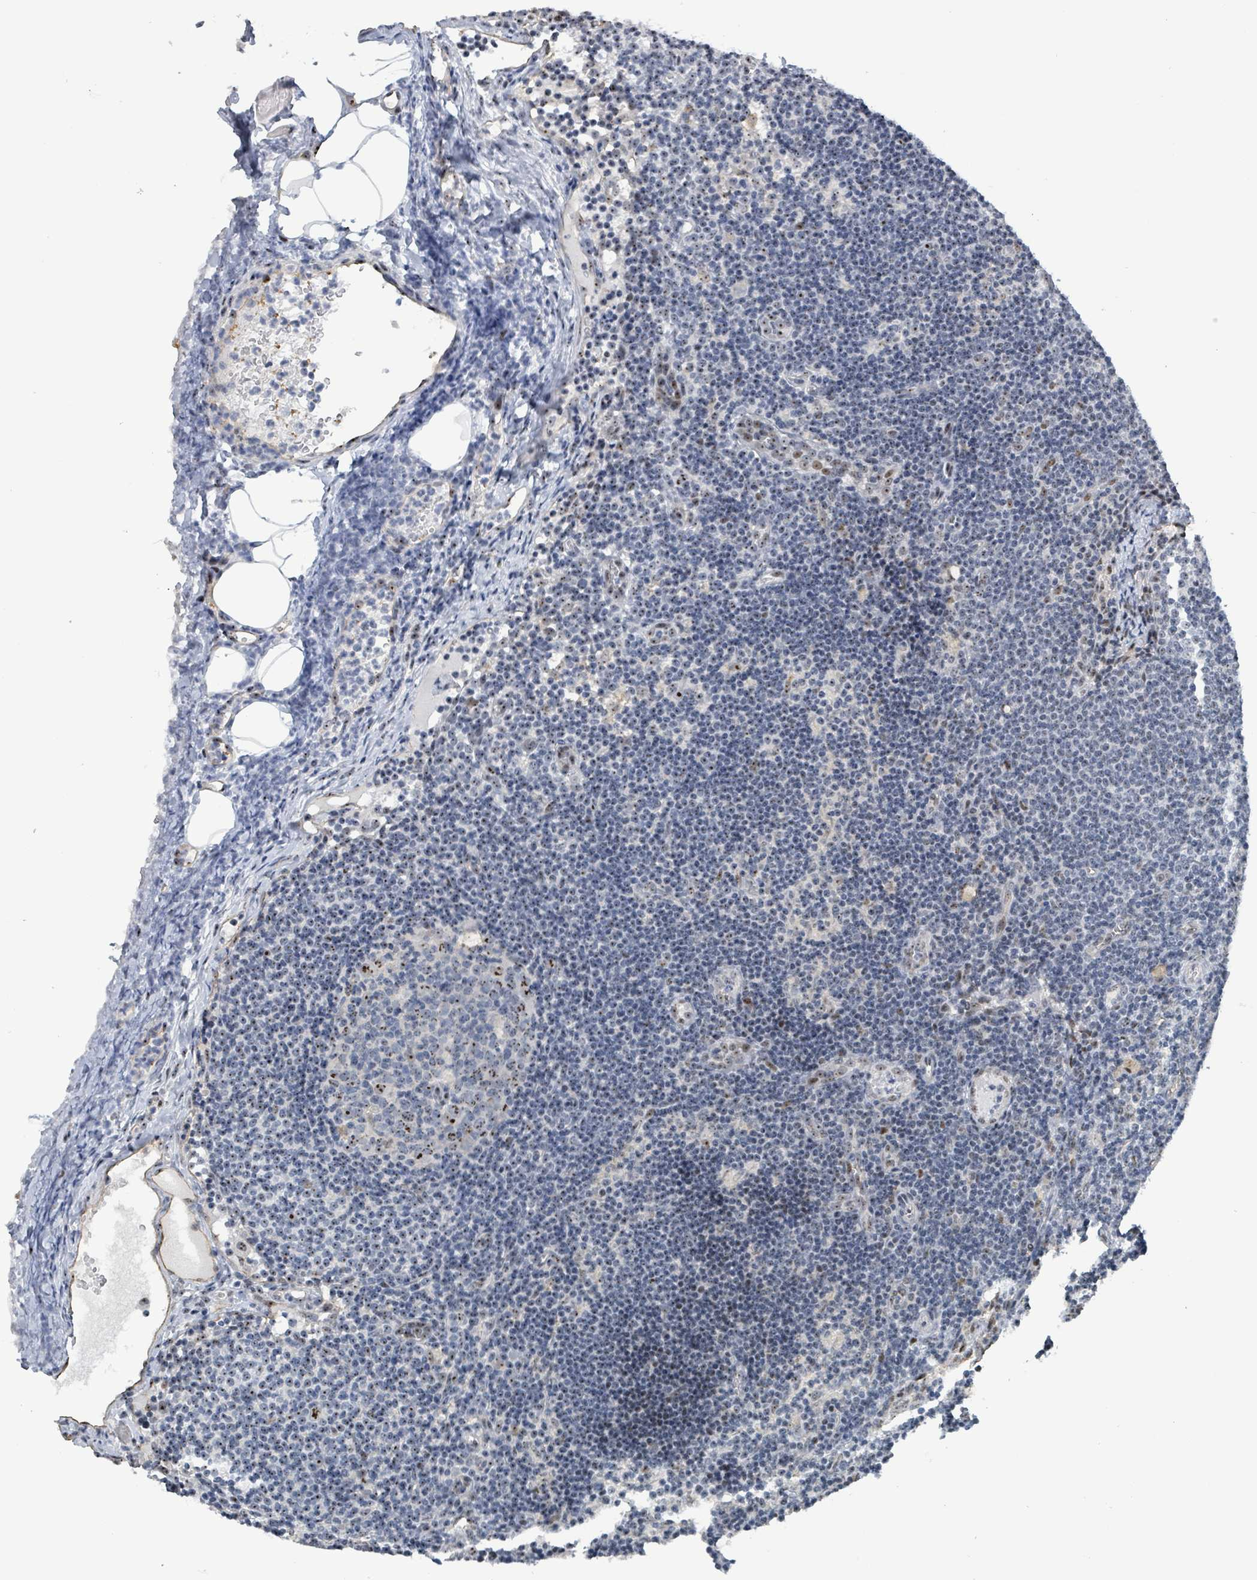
{"staining": {"intensity": "strong", "quantity": "<25%", "location": "nuclear"}, "tissue": "lymph node", "cell_type": "Germinal center cells", "image_type": "normal", "snomed": [{"axis": "morphology", "description": "Normal tissue, NOS"}, {"axis": "topography", "description": "Lymph node"}], "caption": "The micrograph demonstrates immunohistochemical staining of benign lymph node. There is strong nuclear positivity is appreciated in about <25% of germinal center cells.", "gene": "RRN3", "patient": {"sex": "female", "age": 37}}